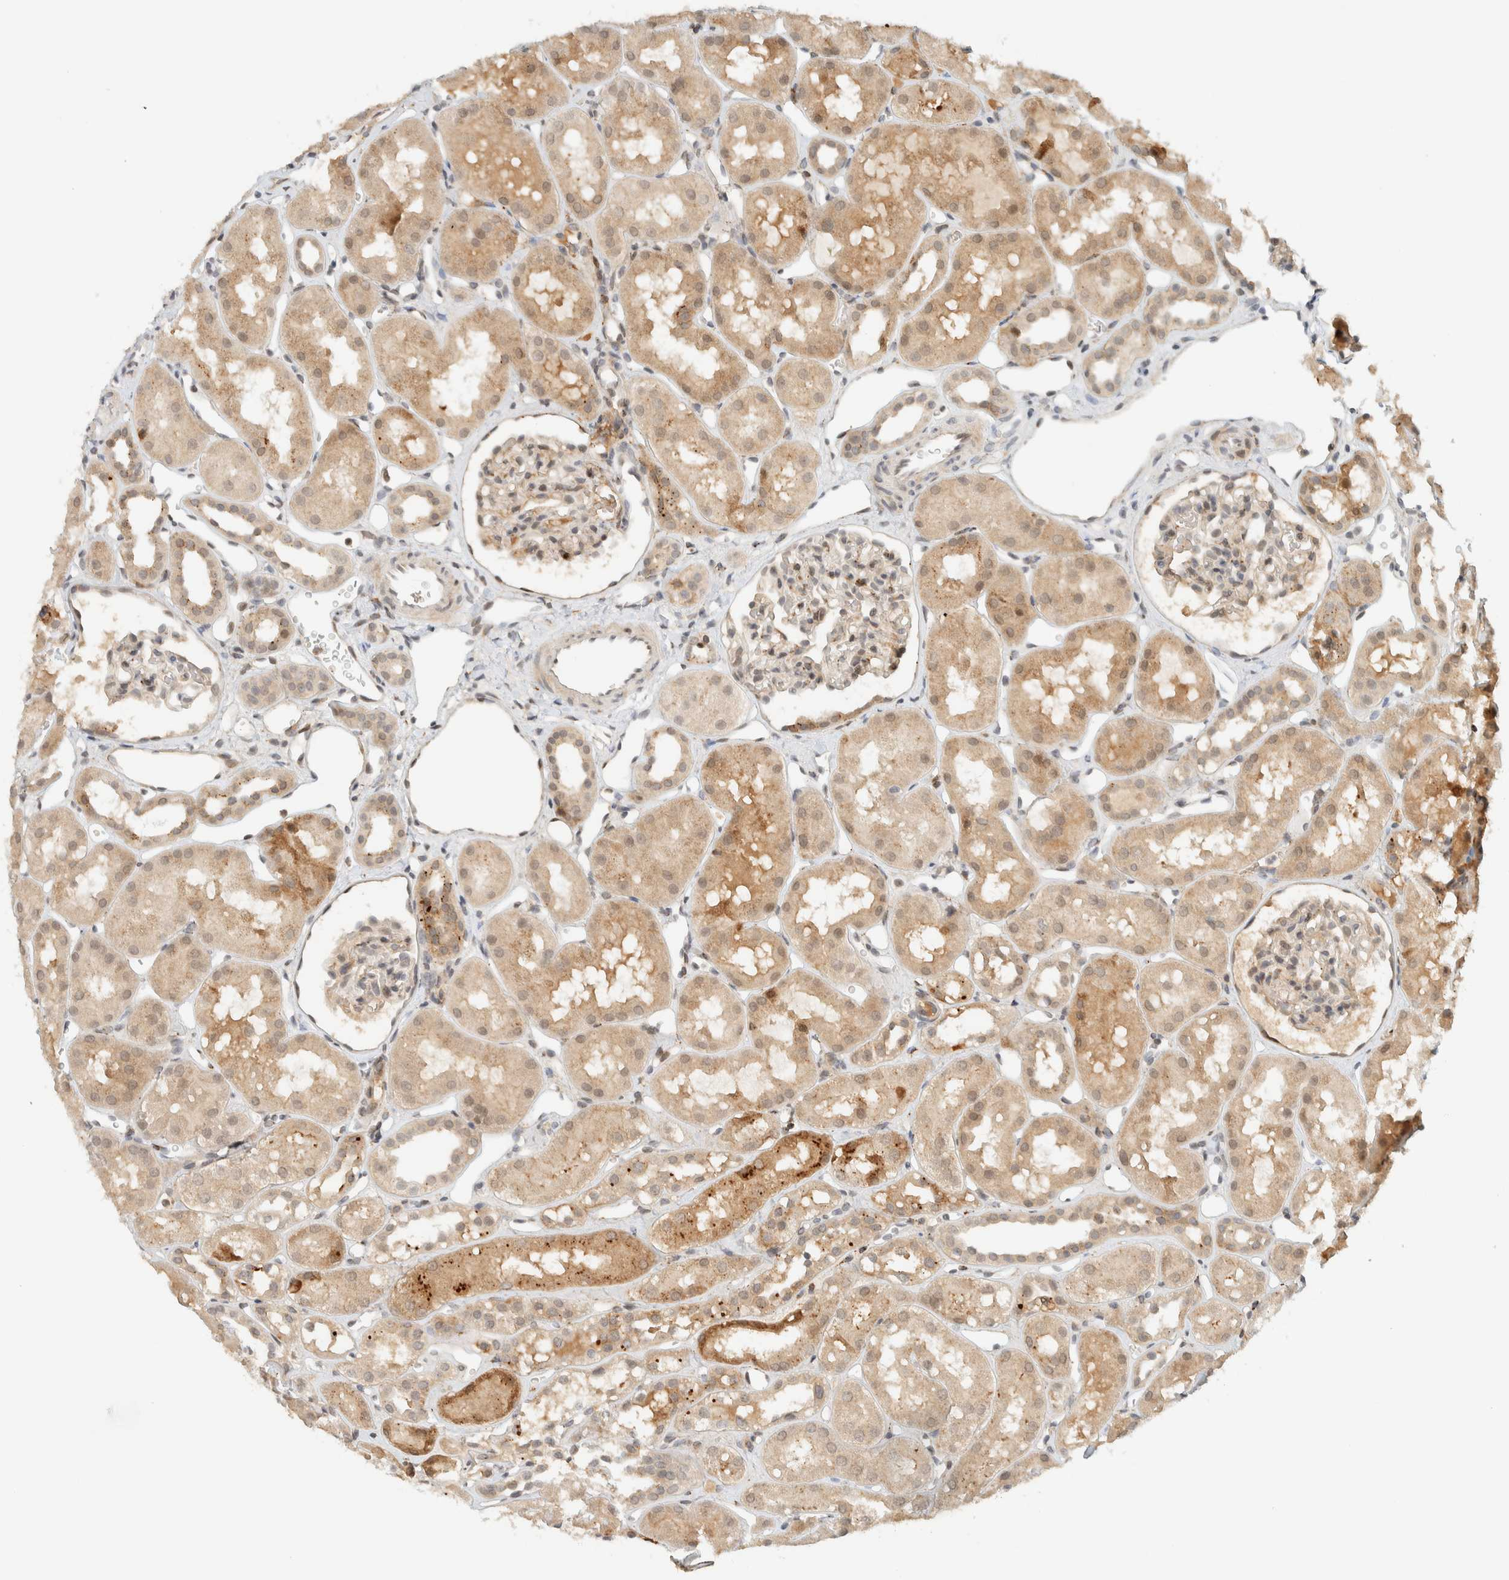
{"staining": {"intensity": "weak", "quantity": "25%-75%", "location": "nuclear"}, "tissue": "kidney", "cell_type": "Cells in glomeruli", "image_type": "normal", "snomed": [{"axis": "morphology", "description": "Normal tissue, NOS"}, {"axis": "topography", "description": "Kidney"}], "caption": "Kidney stained with immunohistochemistry demonstrates weak nuclear expression in approximately 25%-75% of cells in glomeruli.", "gene": "ITPRID1", "patient": {"sex": "male", "age": 16}}